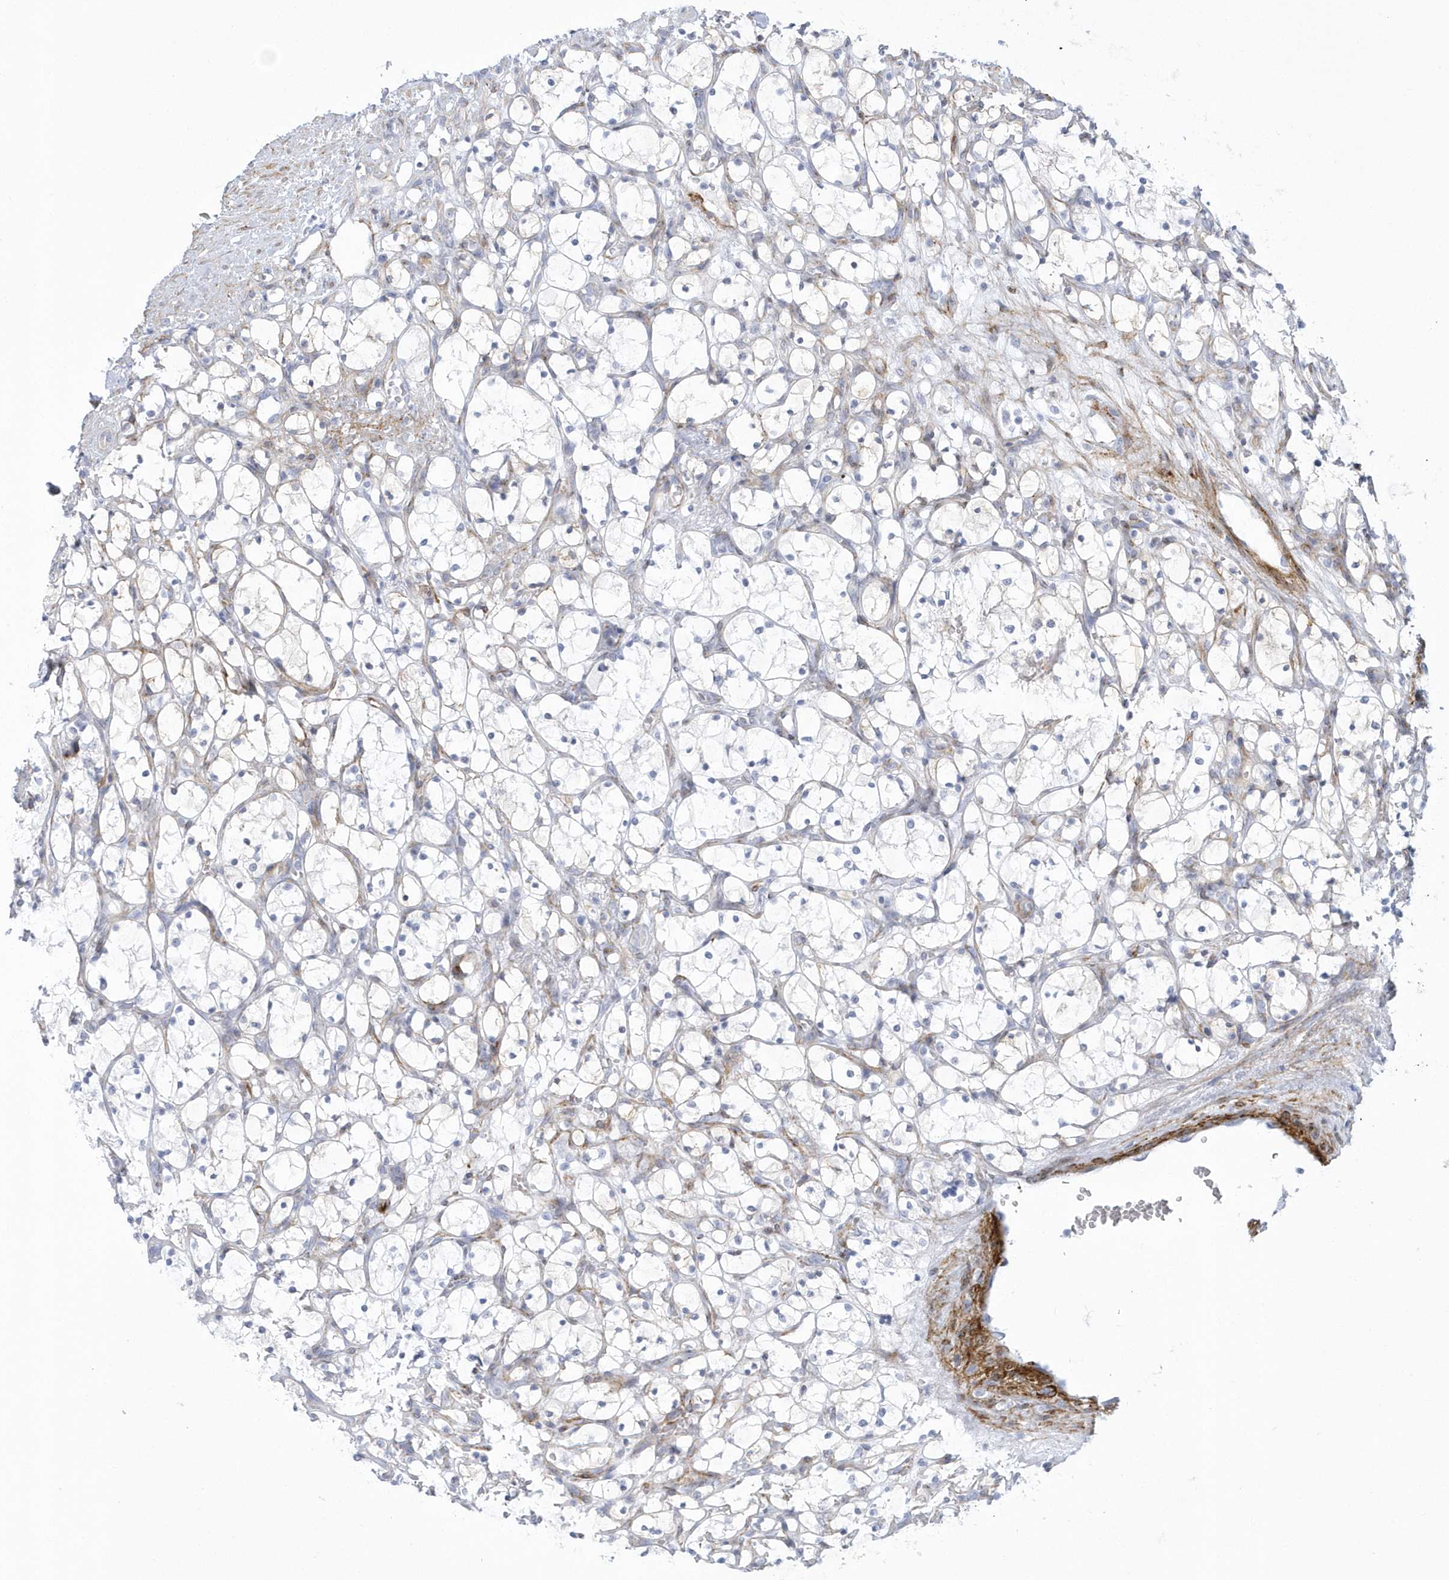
{"staining": {"intensity": "negative", "quantity": "none", "location": "none"}, "tissue": "renal cancer", "cell_type": "Tumor cells", "image_type": "cancer", "snomed": [{"axis": "morphology", "description": "Adenocarcinoma, NOS"}, {"axis": "topography", "description": "Kidney"}], "caption": "The immunohistochemistry micrograph has no significant expression in tumor cells of renal cancer tissue.", "gene": "WDR27", "patient": {"sex": "female", "age": 69}}